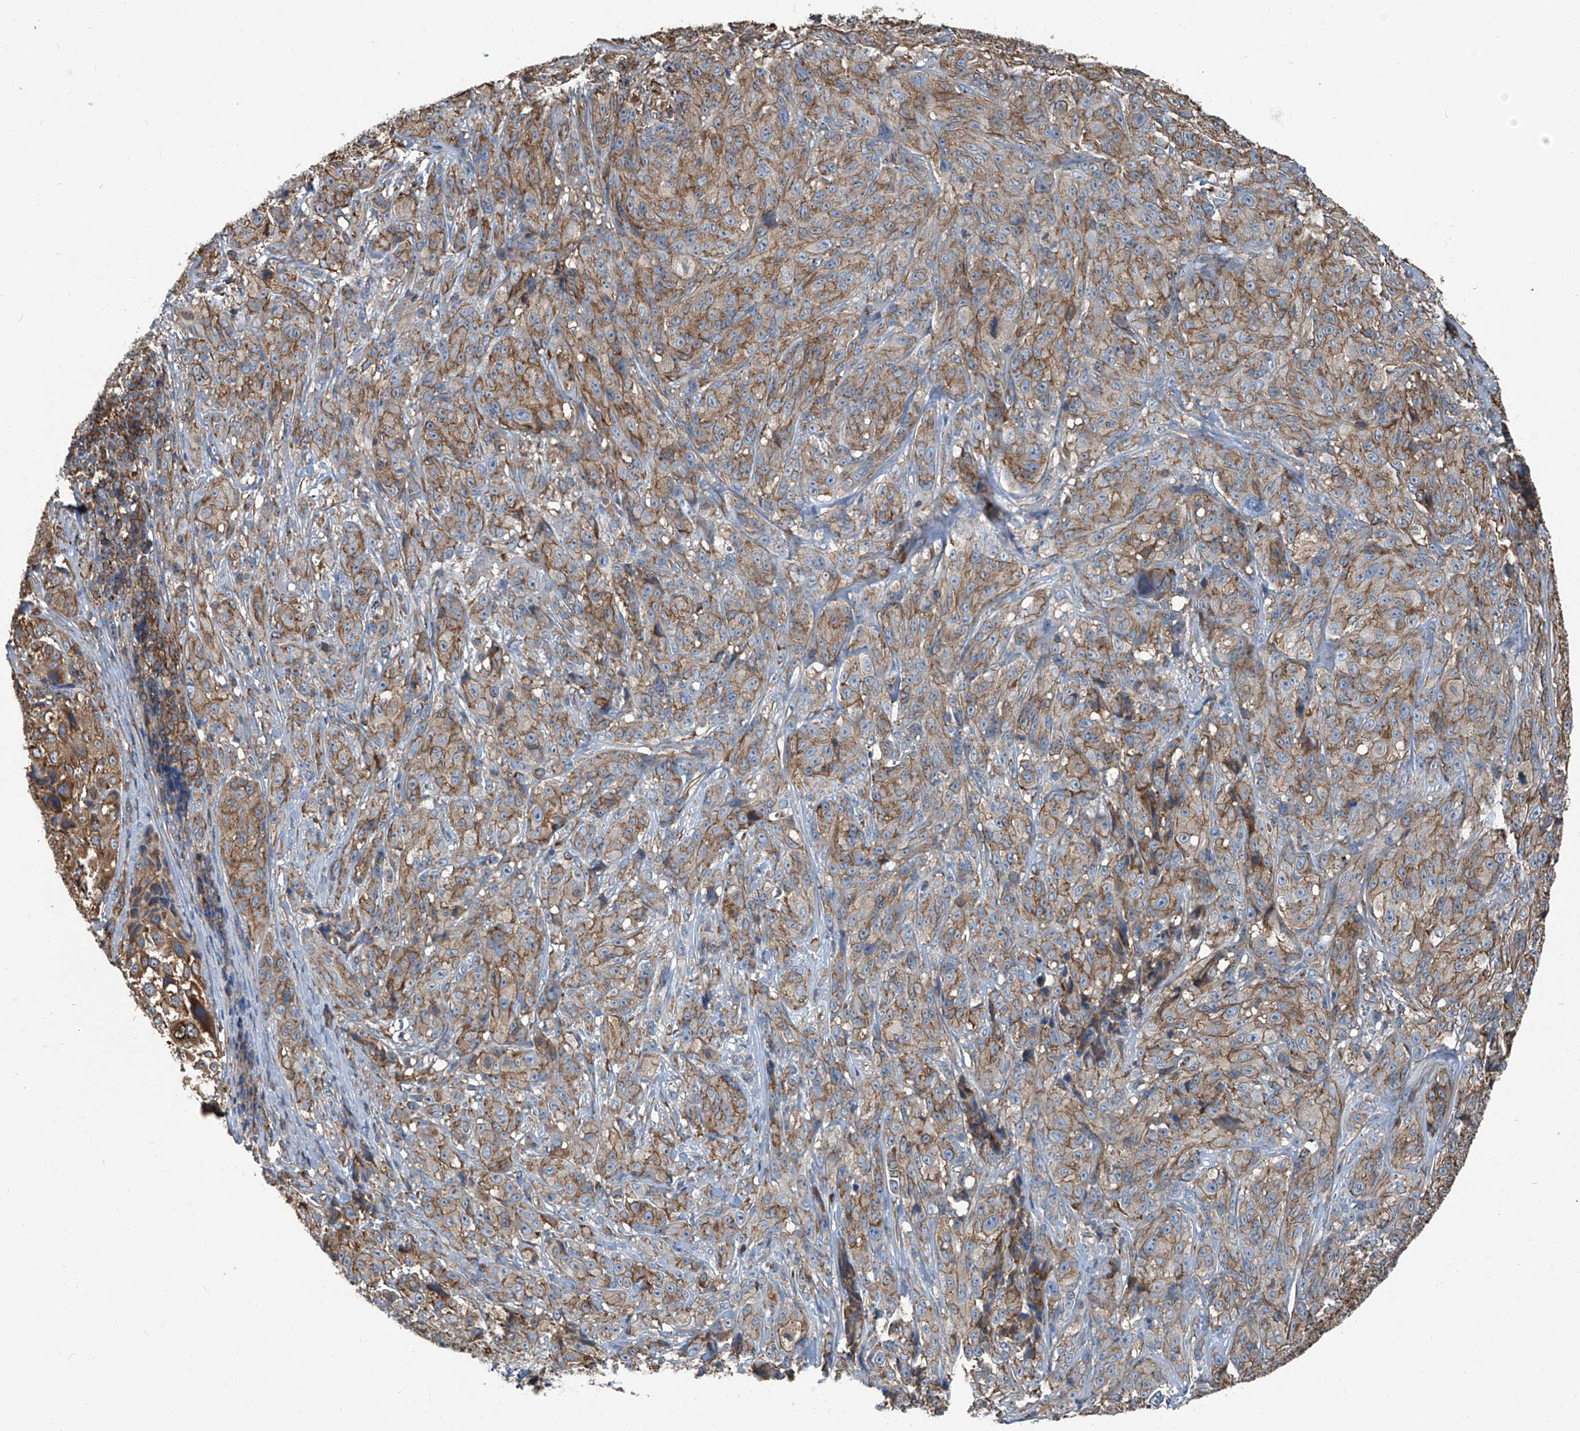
{"staining": {"intensity": "moderate", "quantity": "25%-75%", "location": "cytoplasmic/membranous"}, "tissue": "melanoma", "cell_type": "Tumor cells", "image_type": "cancer", "snomed": [{"axis": "morphology", "description": "Malignant melanoma, NOS"}, {"axis": "topography", "description": "Skin"}], "caption": "DAB (3,3'-diaminobenzidine) immunohistochemical staining of malignant melanoma displays moderate cytoplasmic/membranous protein positivity in approximately 25%-75% of tumor cells.", "gene": "SEPTIN7", "patient": {"sex": "male", "age": 73}}